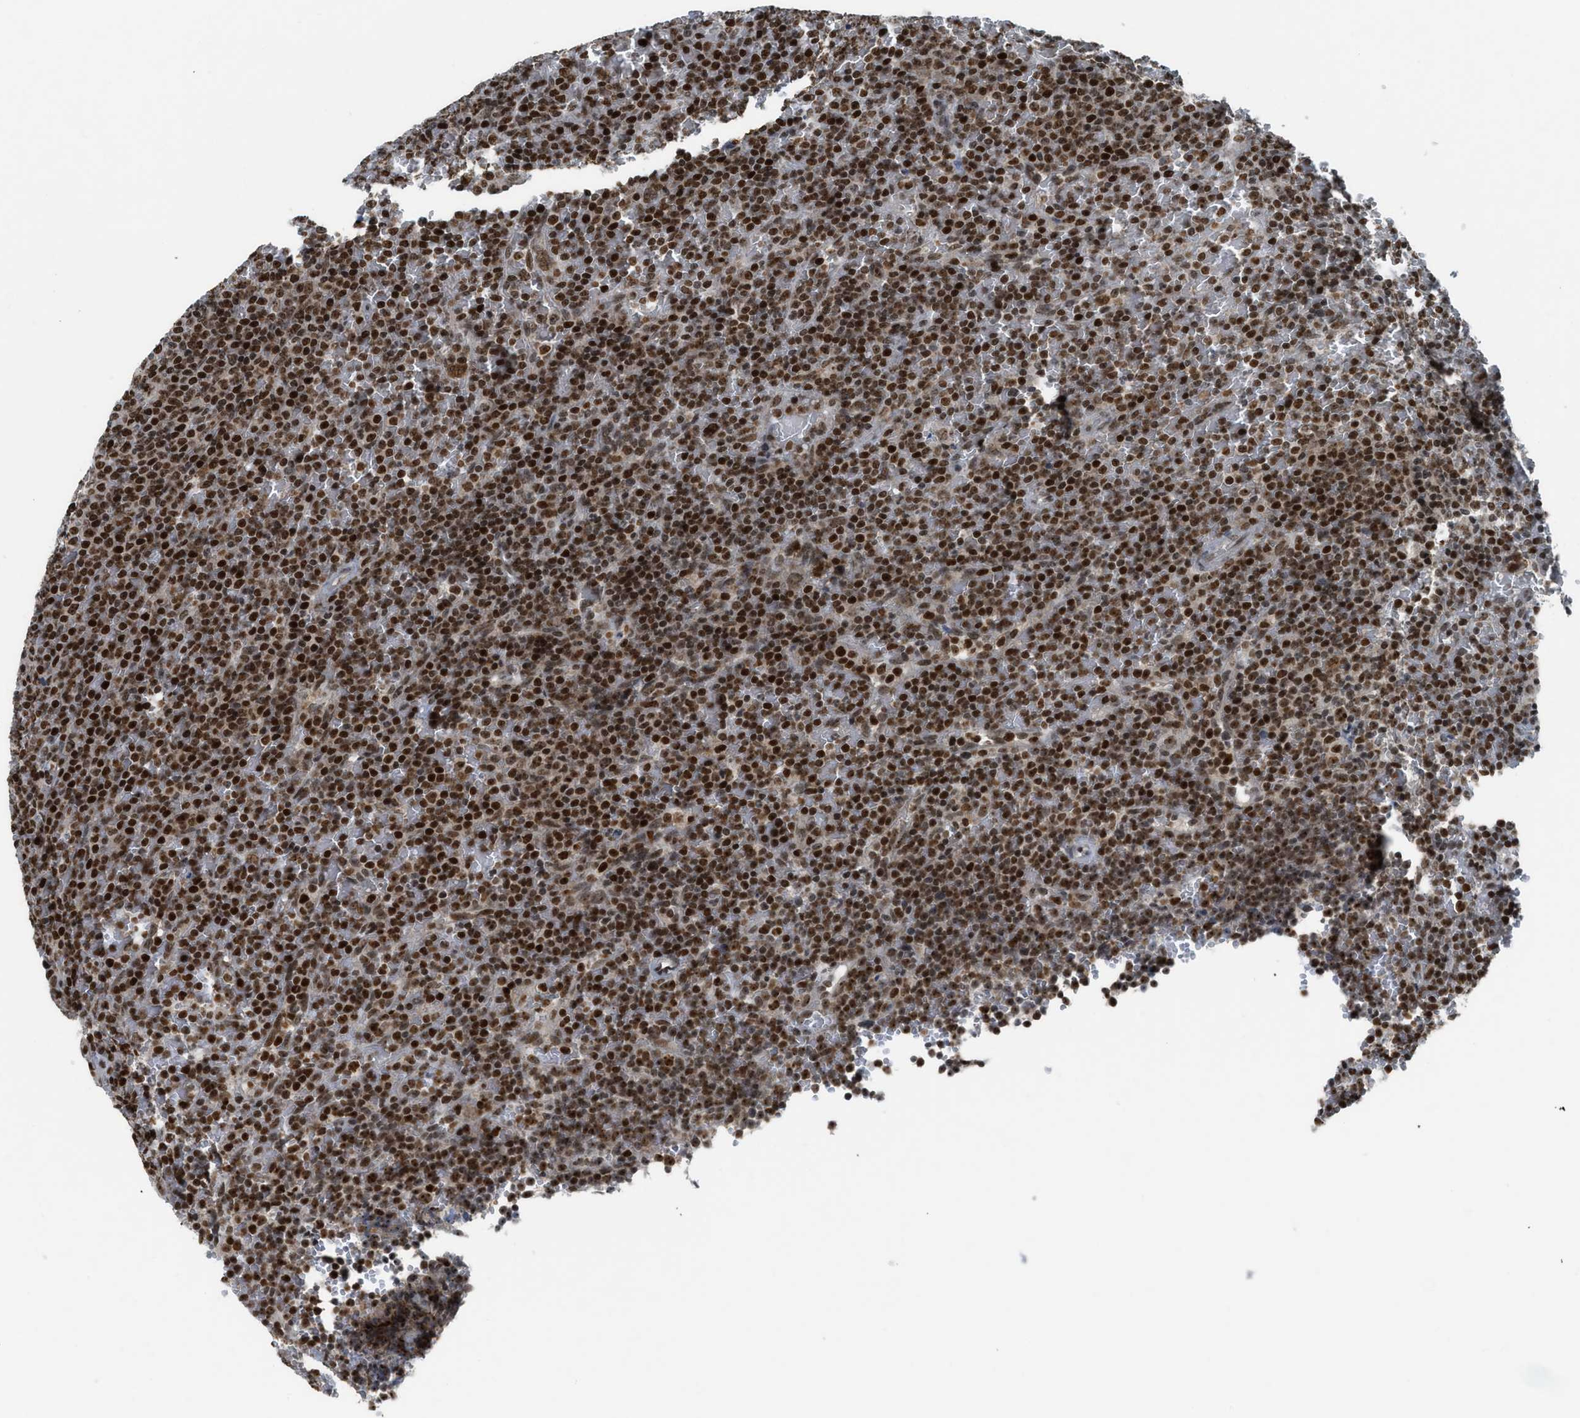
{"staining": {"intensity": "strong", "quantity": ">75%", "location": "nuclear"}, "tissue": "lymphoma", "cell_type": "Tumor cells", "image_type": "cancer", "snomed": [{"axis": "morphology", "description": "Malignant lymphoma, non-Hodgkin's type, Low grade"}, {"axis": "topography", "description": "Spleen"}], "caption": "Lymphoma stained for a protein reveals strong nuclear positivity in tumor cells.", "gene": "RAD51B", "patient": {"sex": "female", "age": 77}}